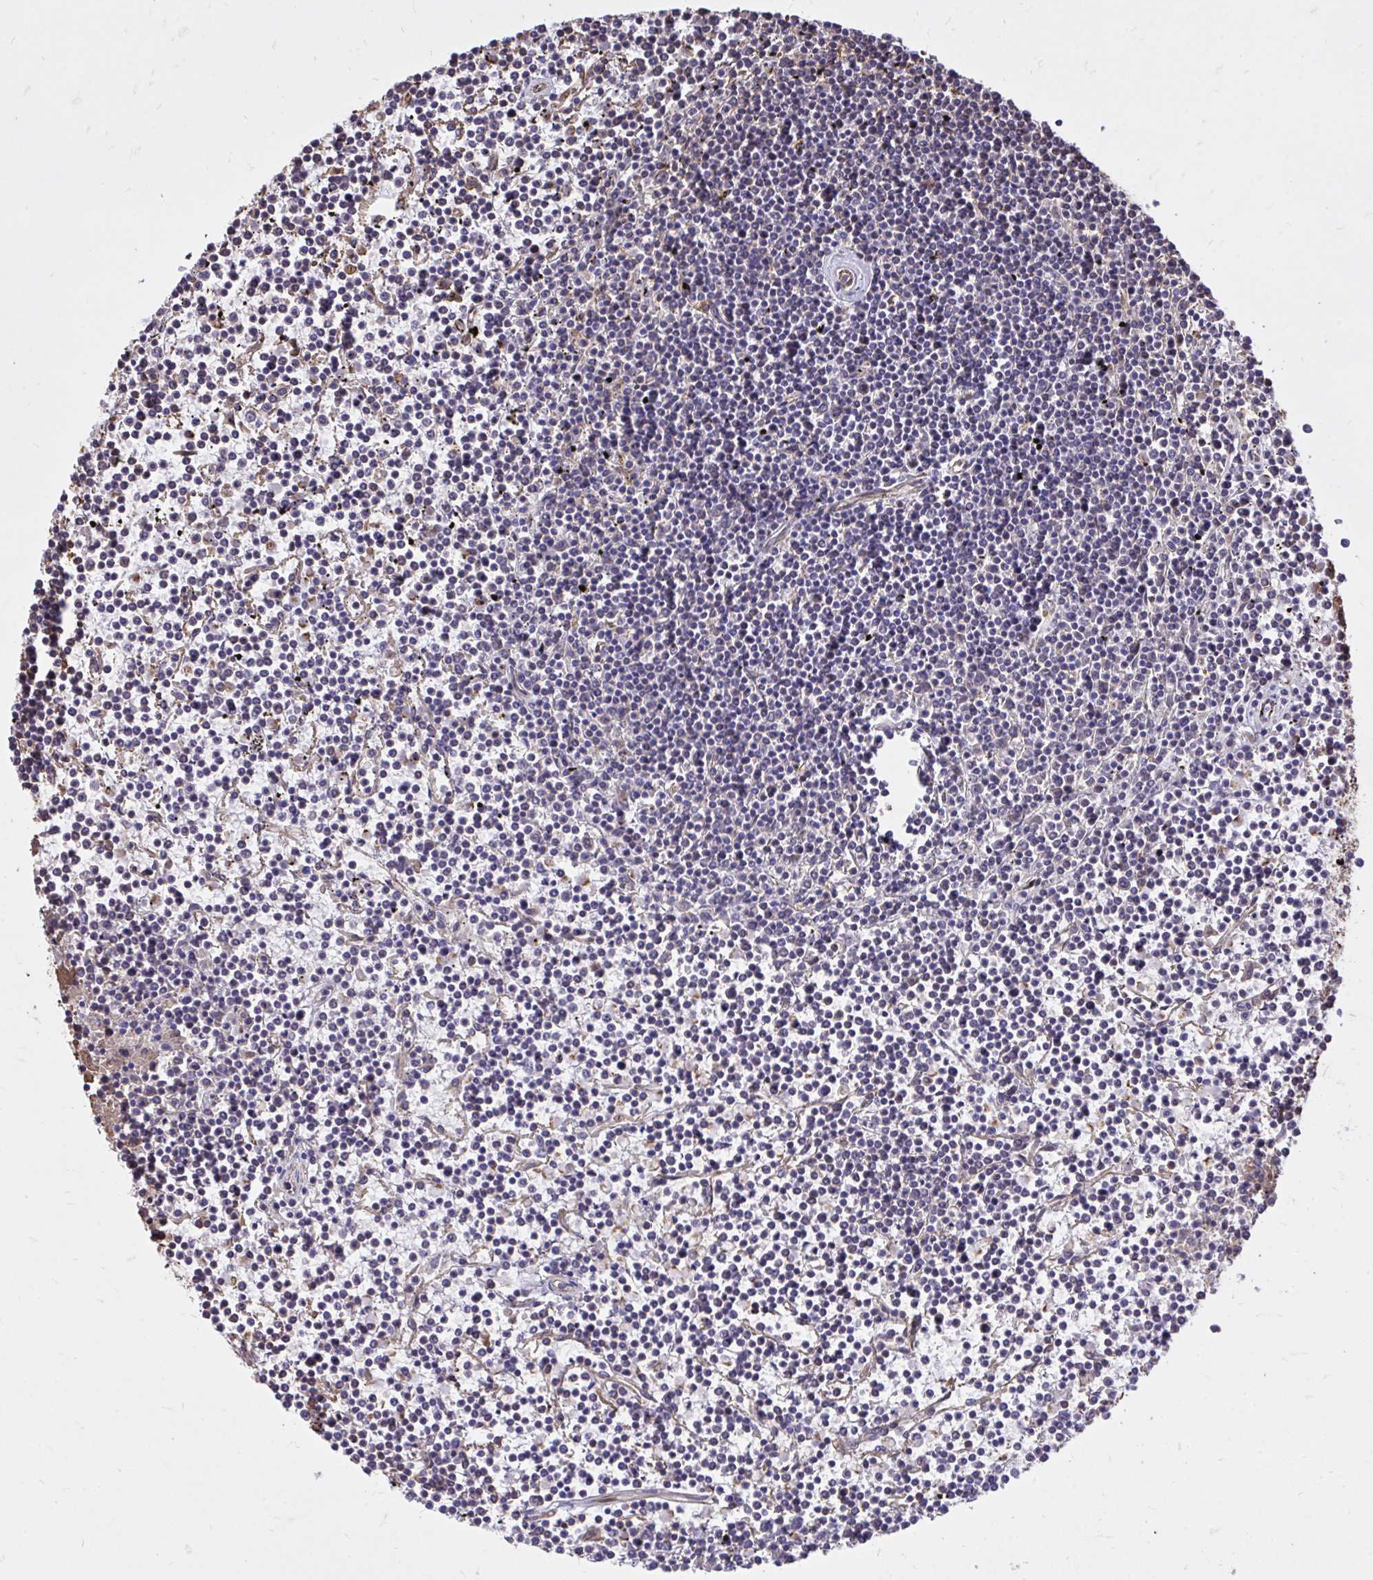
{"staining": {"intensity": "negative", "quantity": "none", "location": "none"}, "tissue": "lymphoma", "cell_type": "Tumor cells", "image_type": "cancer", "snomed": [{"axis": "morphology", "description": "Malignant lymphoma, non-Hodgkin's type, Low grade"}, {"axis": "topography", "description": "Spleen"}], "caption": "This histopathology image is of malignant lymphoma, non-Hodgkin's type (low-grade) stained with immunohistochemistry to label a protein in brown with the nuclei are counter-stained blue. There is no positivity in tumor cells.", "gene": "RNF103", "patient": {"sex": "female", "age": 19}}